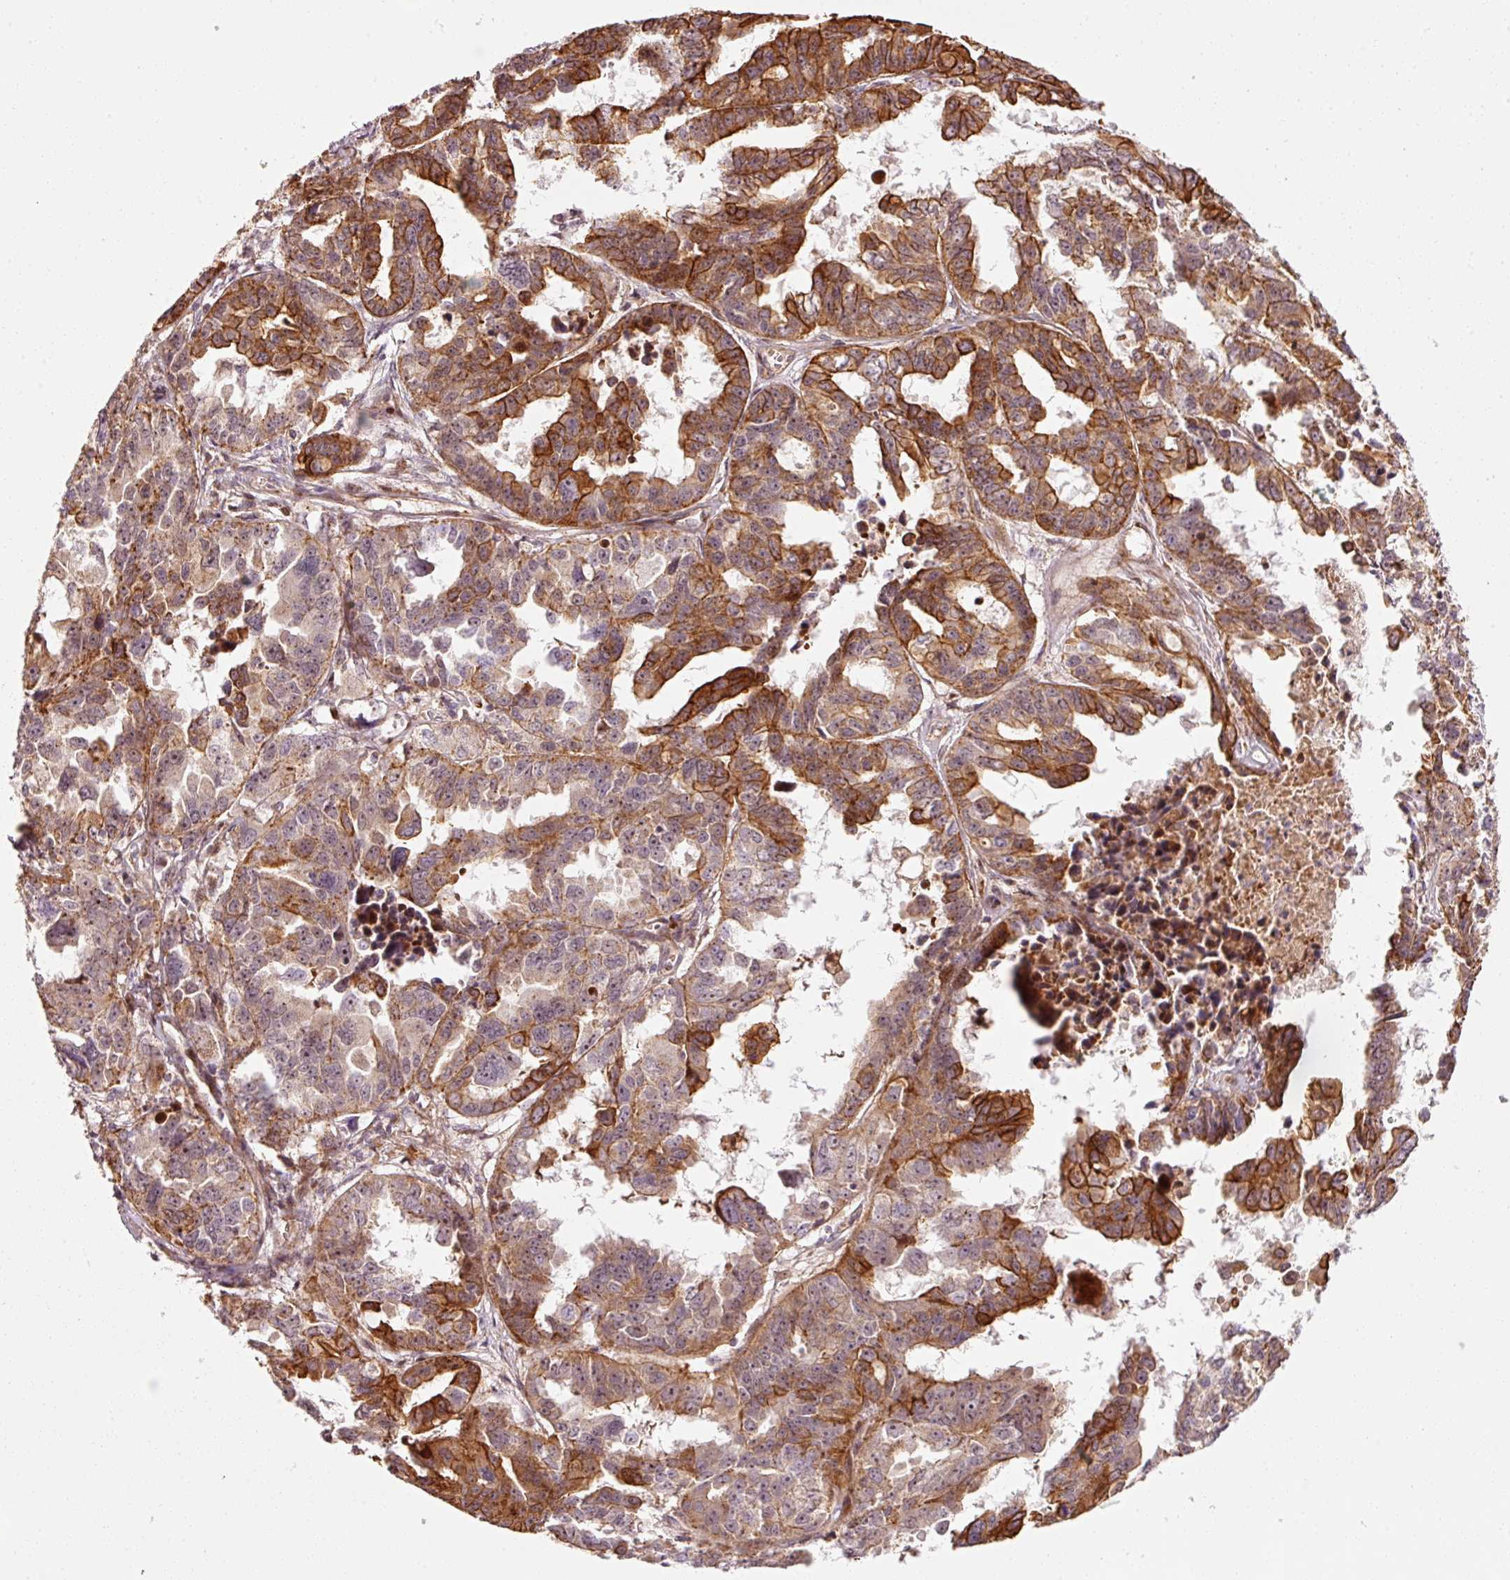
{"staining": {"intensity": "strong", "quantity": "25%-75%", "location": "cytoplasmic/membranous,nuclear"}, "tissue": "ovarian cancer", "cell_type": "Tumor cells", "image_type": "cancer", "snomed": [{"axis": "morphology", "description": "Adenocarcinoma, NOS"}, {"axis": "morphology", "description": "Carcinoma, endometroid"}, {"axis": "topography", "description": "Ovary"}], "caption": "Ovarian cancer (adenocarcinoma) stained with a brown dye shows strong cytoplasmic/membranous and nuclear positive expression in approximately 25%-75% of tumor cells.", "gene": "ANKRD20A1", "patient": {"sex": "female", "age": 72}}